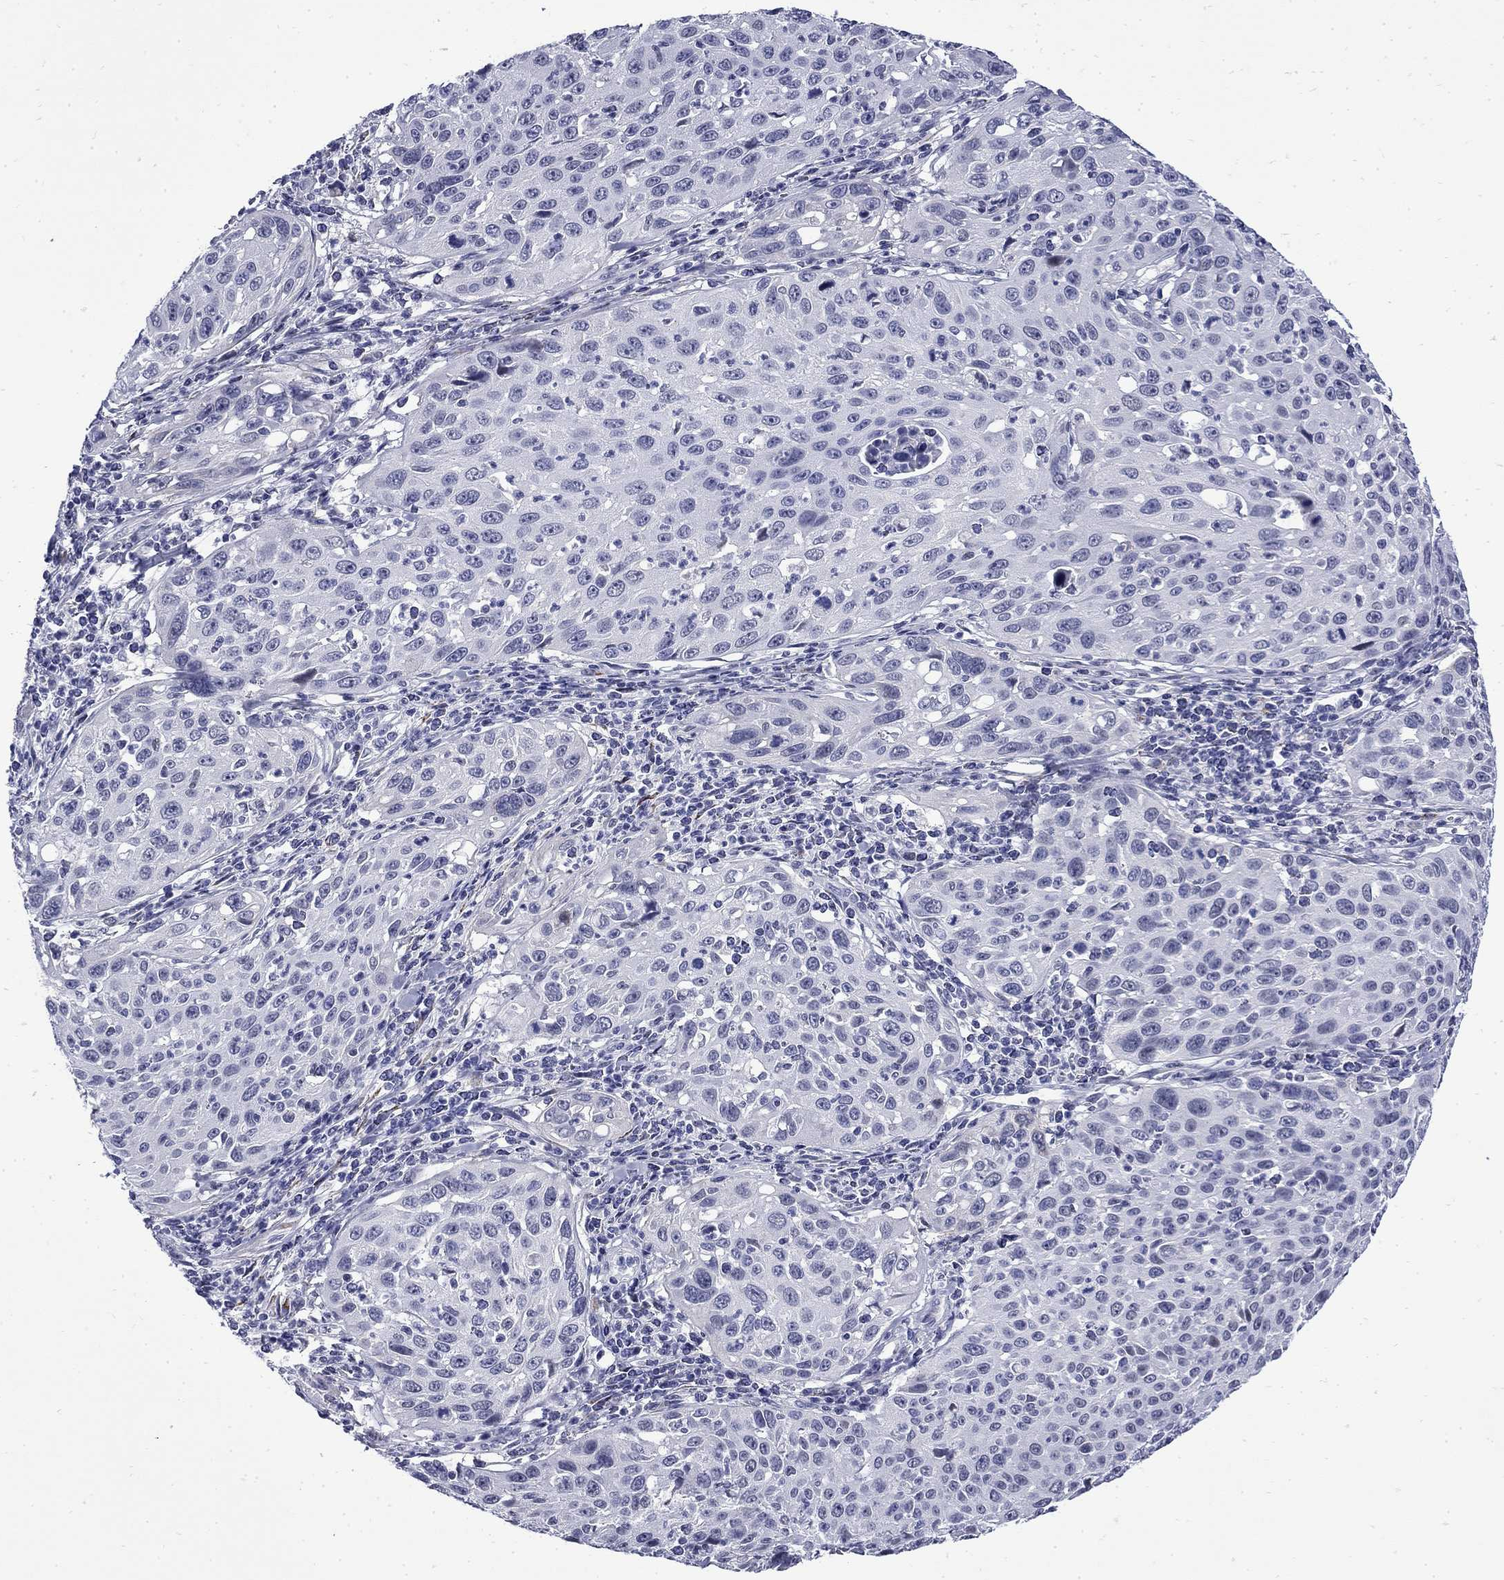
{"staining": {"intensity": "negative", "quantity": "none", "location": "none"}, "tissue": "cervical cancer", "cell_type": "Tumor cells", "image_type": "cancer", "snomed": [{"axis": "morphology", "description": "Squamous cell carcinoma, NOS"}, {"axis": "topography", "description": "Cervix"}], "caption": "Tumor cells are negative for brown protein staining in cervical cancer (squamous cell carcinoma). (DAB immunohistochemistry (IHC), high magnification).", "gene": "MGARP", "patient": {"sex": "female", "age": 26}}